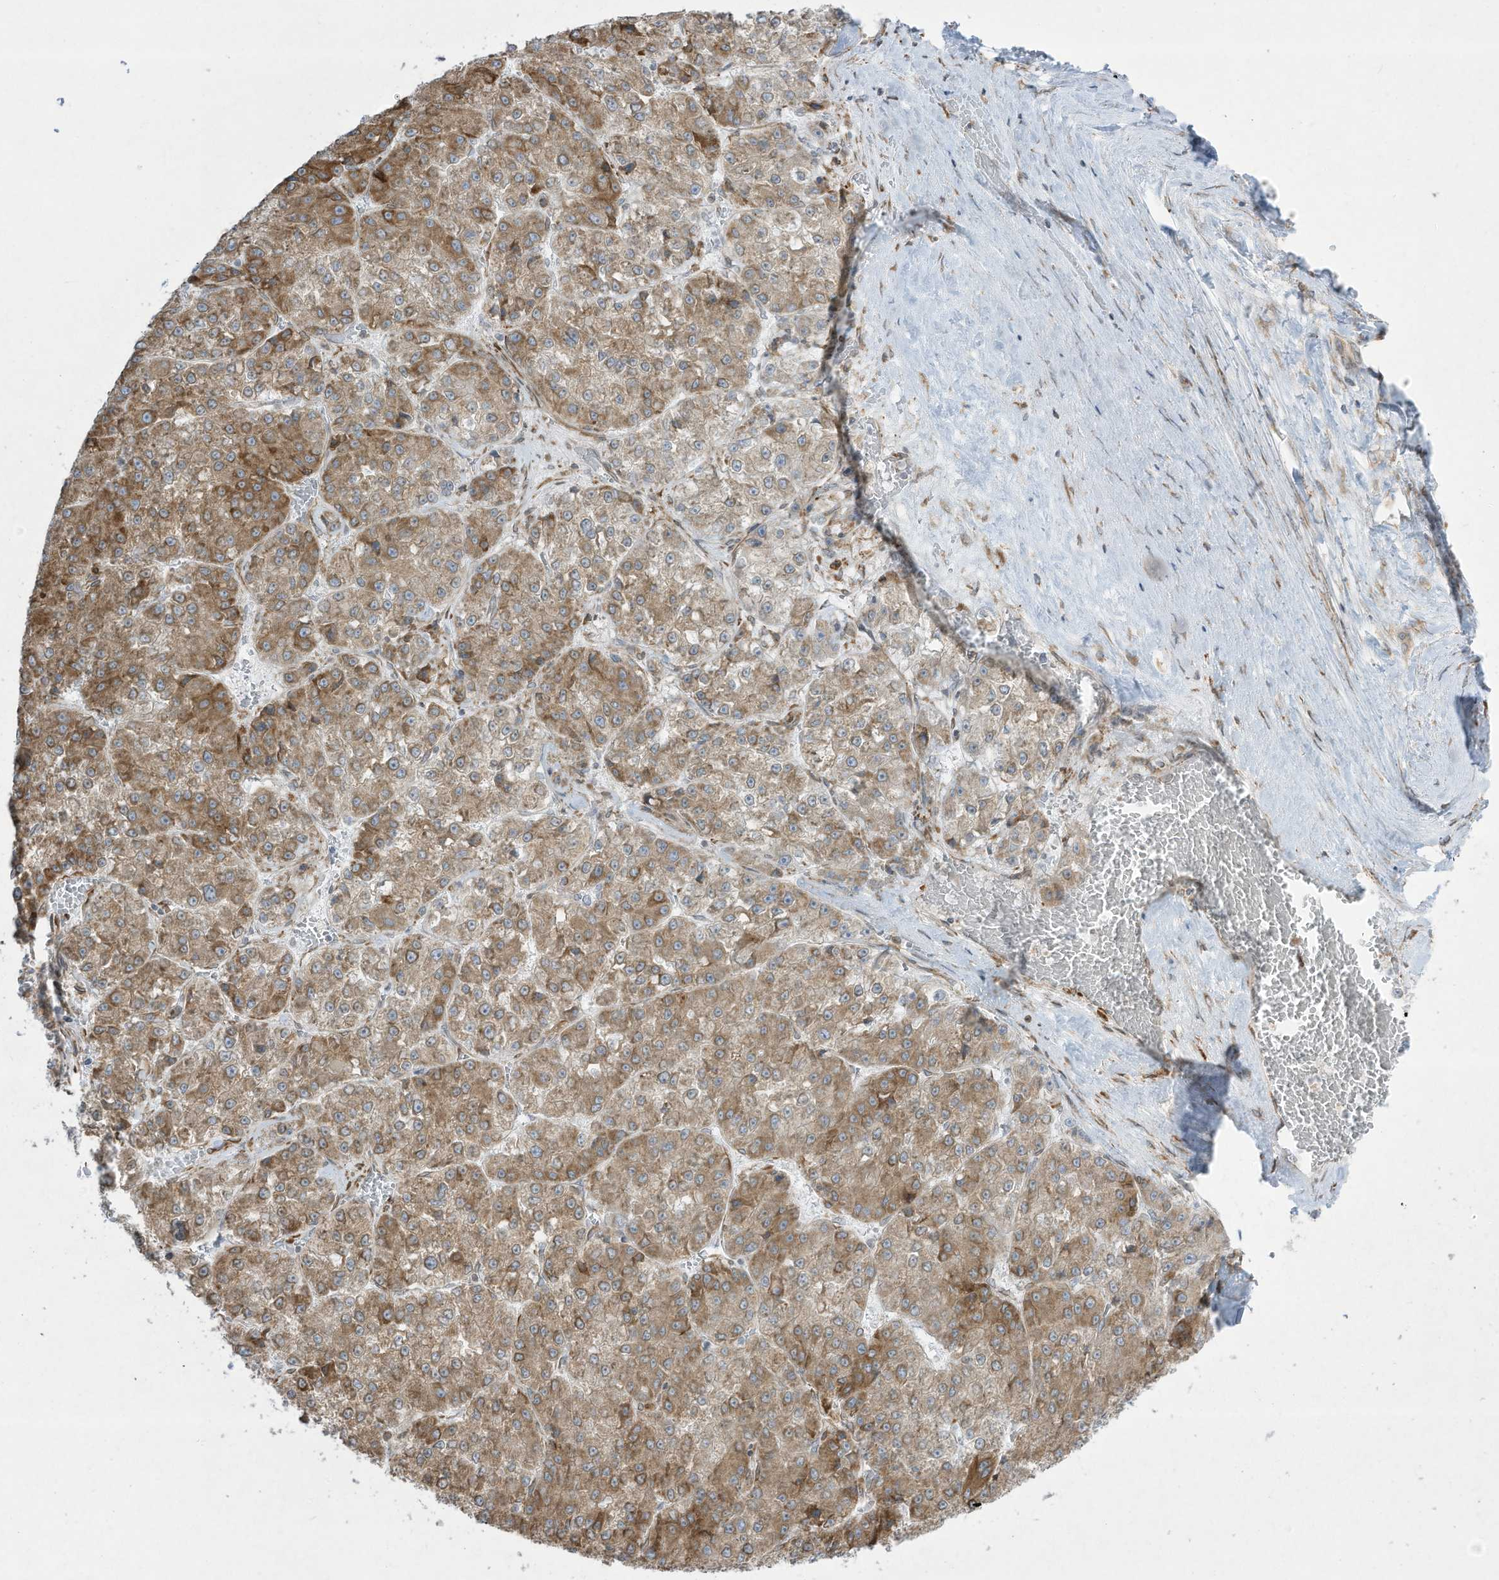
{"staining": {"intensity": "moderate", "quantity": ">75%", "location": "cytoplasmic/membranous"}, "tissue": "liver cancer", "cell_type": "Tumor cells", "image_type": "cancer", "snomed": [{"axis": "morphology", "description": "Carcinoma, Hepatocellular, NOS"}, {"axis": "topography", "description": "Liver"}], "caption": "Liver cancer (hepatocellular carcinoma) stained for a protein (brown) reveals moderate cytoplasmic/membranous positive staining in about >75% of tumor cells.", "gene": "PTK6", "patient": {"sex": "female", "age": 73}}